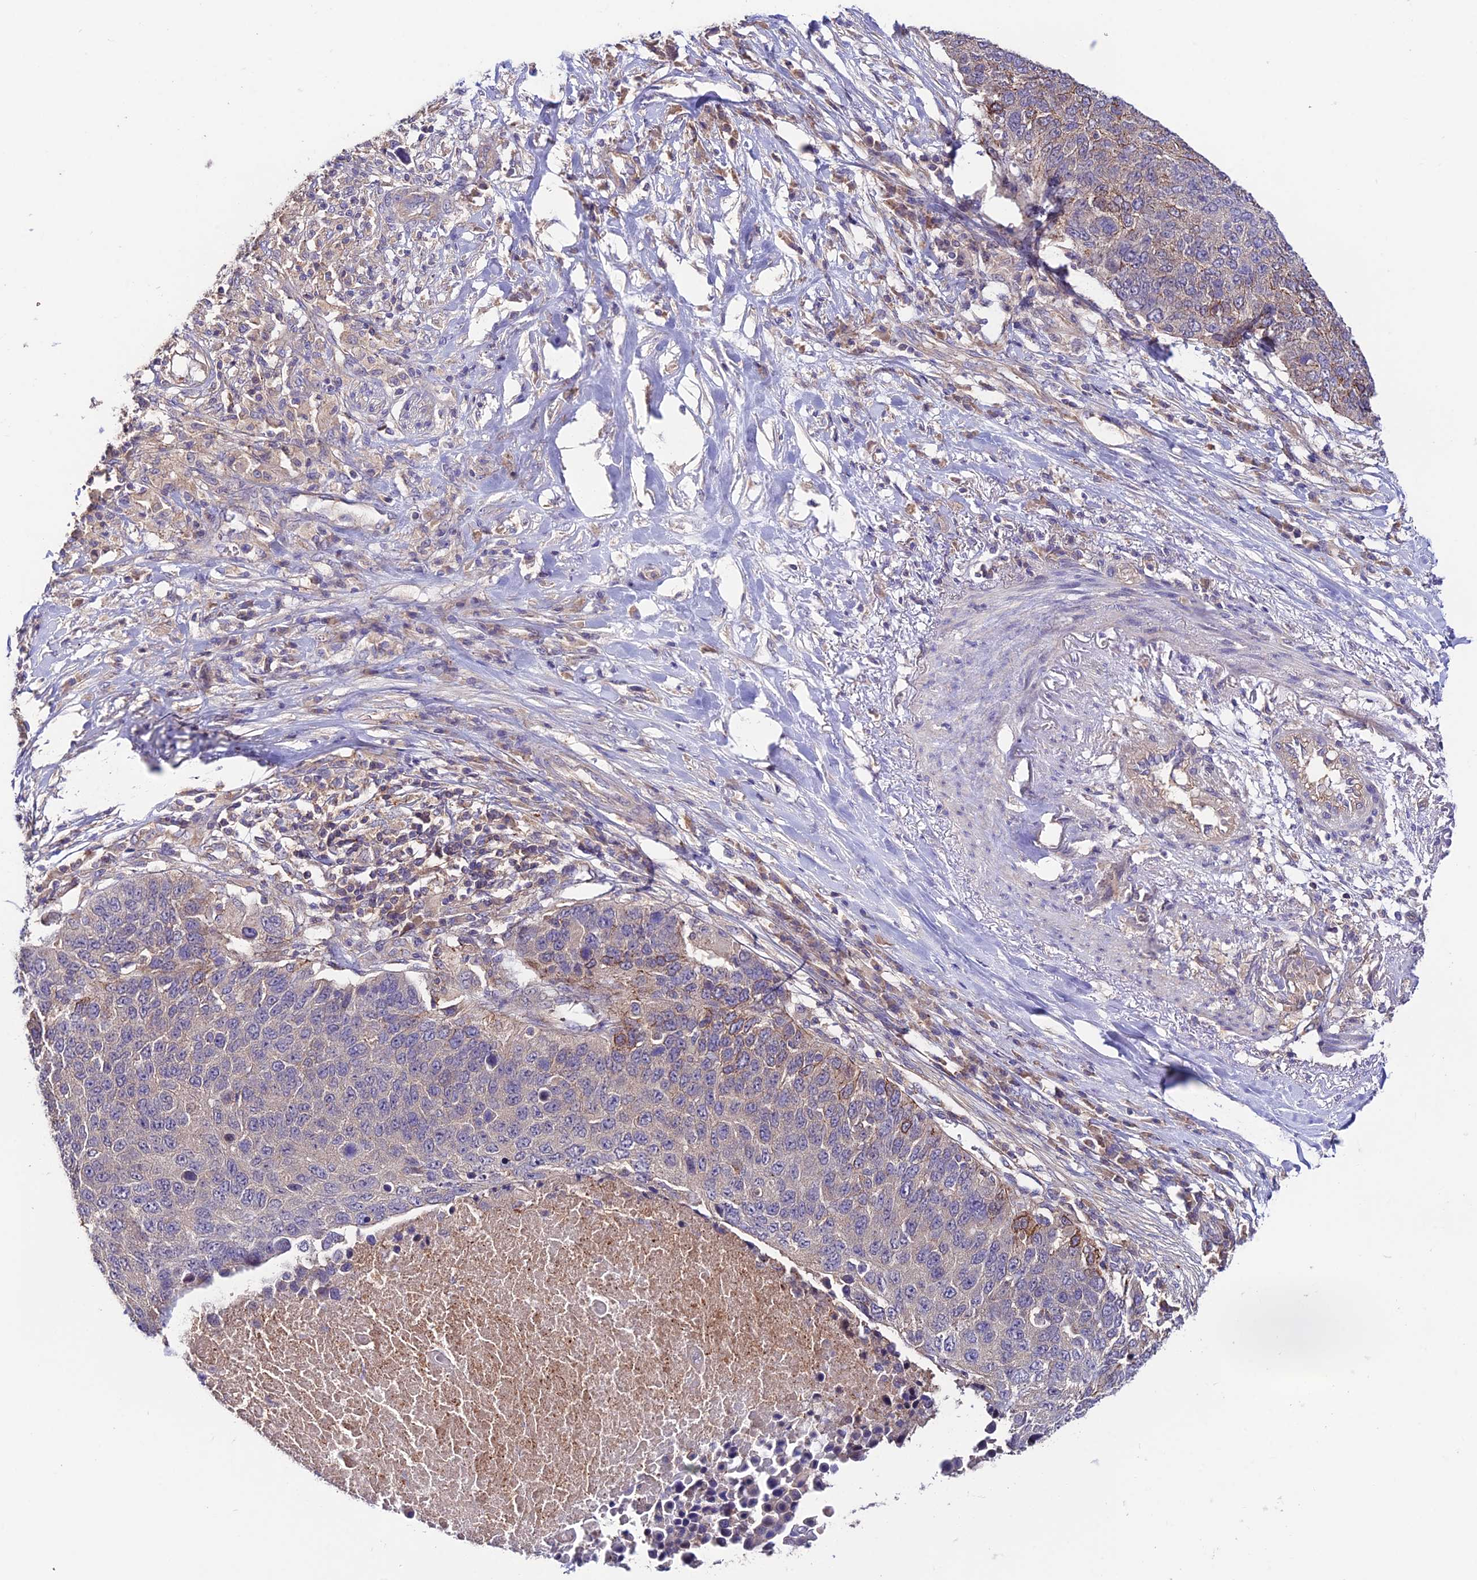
{"staining": {"intensity": "moderate", "quantity": "<25%", "location": "cytoplasmic/membranous"}, "tissue": "lung cancer", "cell_type": "Tumor cells", "image_type": "cancer", "snomed": [{"axis": "morphology", "description": "Normal tissue, NOS"}, {"axis": "morphology", "description": "Squamous cell carcinoma, NOS"}, {"axis": "topography", "description": "Lymph node"}, {"axis": "topography", "description": "Lung"}], "caption": "Tumor cells reveal low levels of moderate cytoplasmic/membranous staining in about <25% of cells in lung squamous cell carcinoma. (Brightfield microscopy of DAB IHC at high magnification).", "gene": "BRME1", "patient": {"sex": "male", "age": 66}}